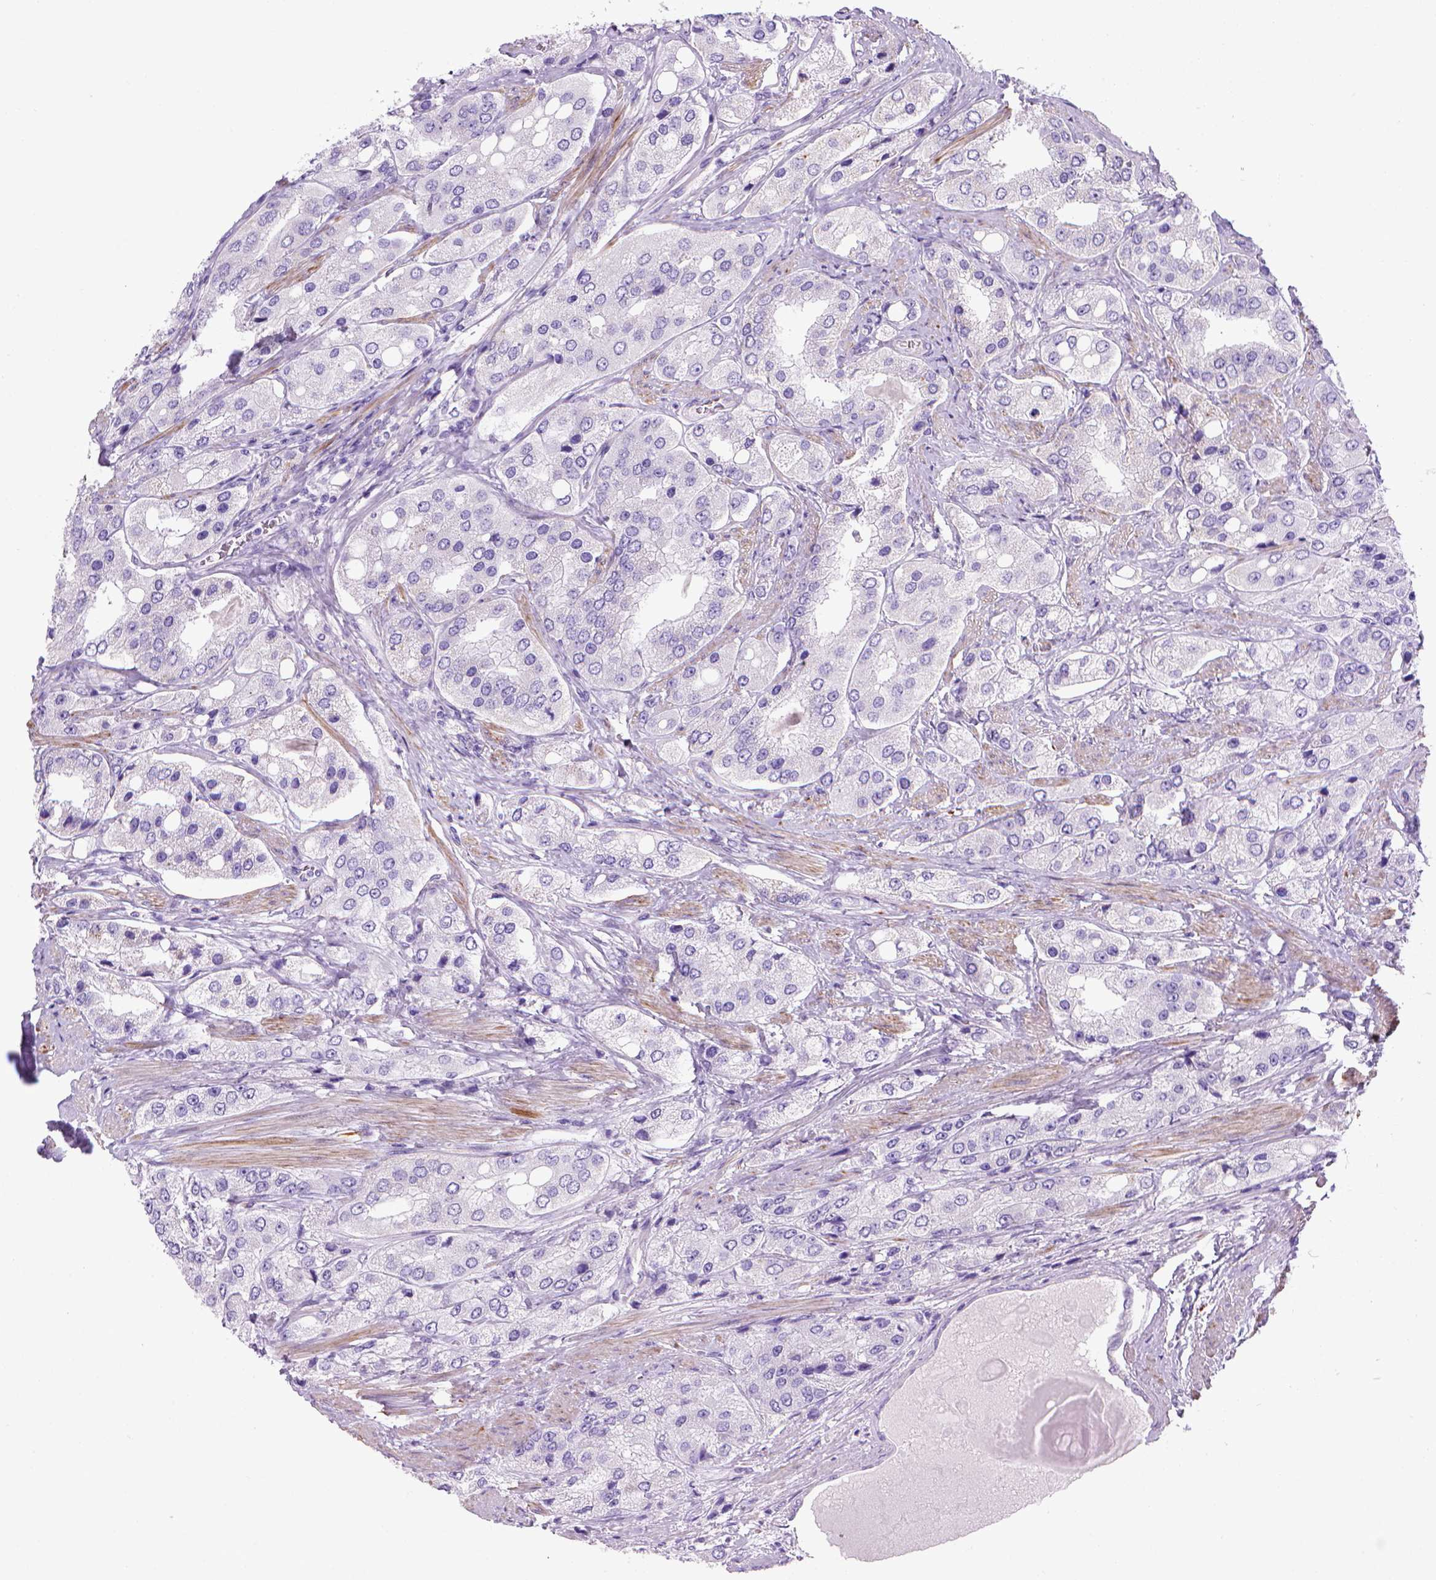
{"staining": {"intensity": "negative", "quantity": "none", "location": "none"}, "tissue": "prostate cancer", "cell_type": "Tumor cells", "image_type": "cancer", "snomed": [{"axis": "morphology", "description": "Adenocarcinoma, Low grade"}, {"axis": "topography", "description": "Prostate"}], "caption": "Prostate cancer stained for a protein using immunohistochemistry (IHC) exhibits no staining tumor cells.", "gene": "ARHGEF33", "patient": {"sex": "male", "age": 69}}